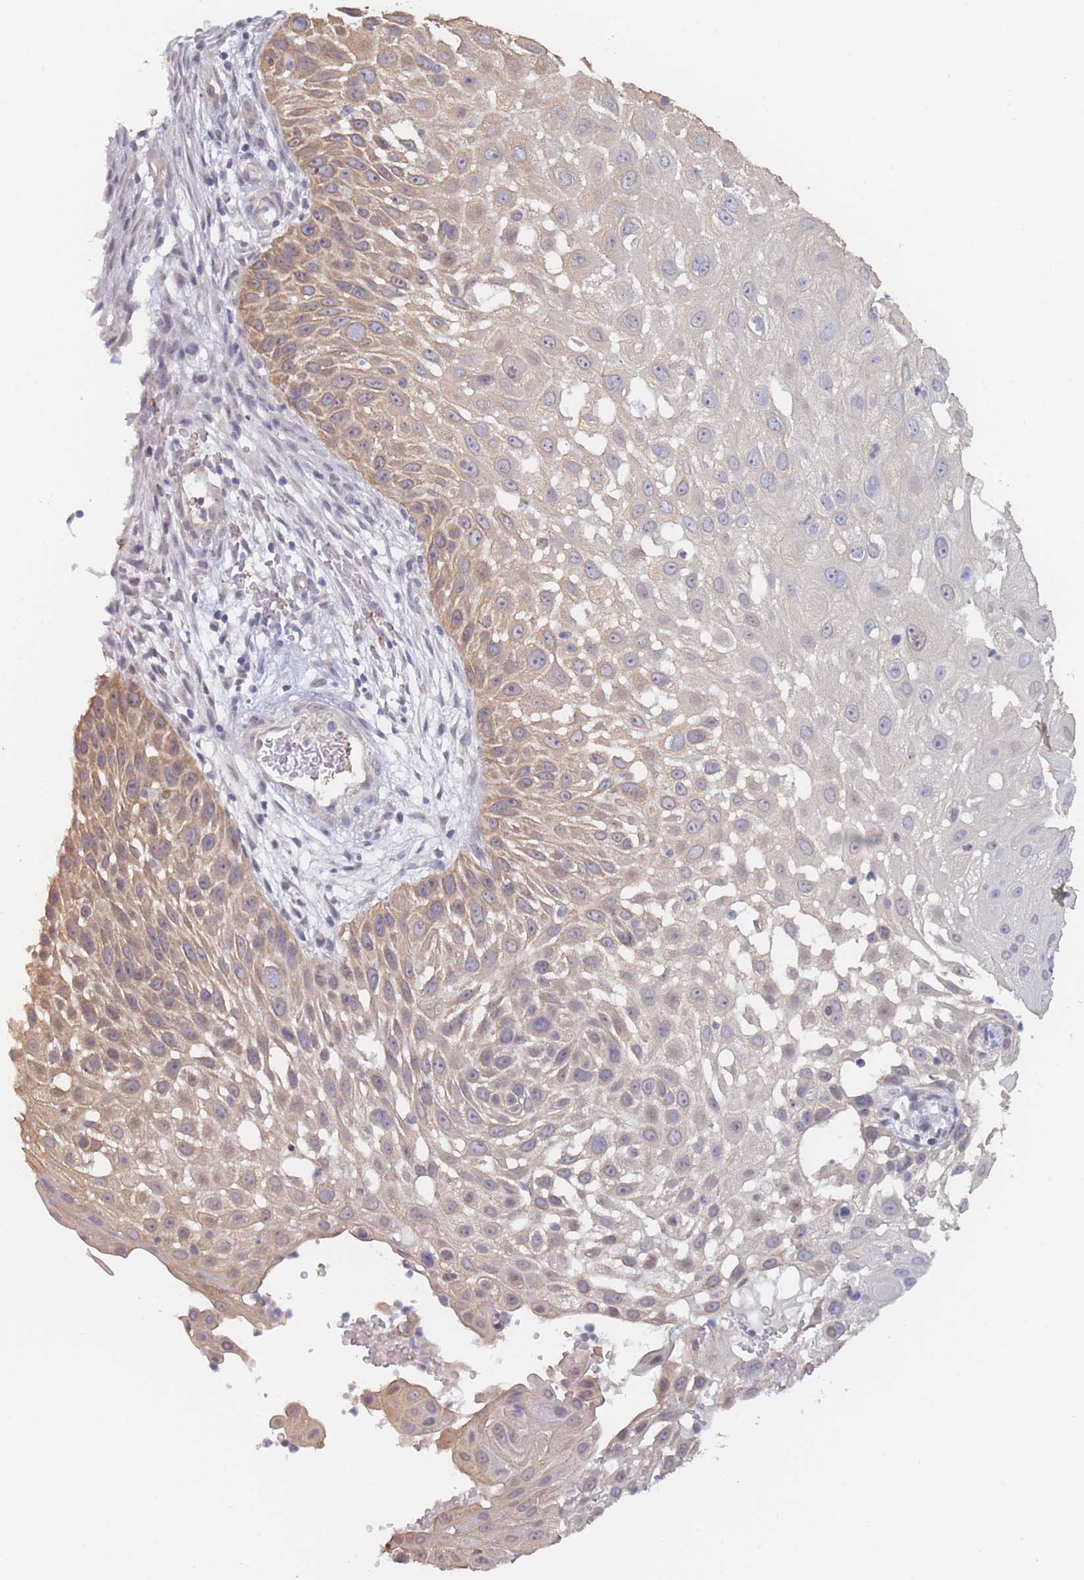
{"staining": {"intensity": "moderate", "quantity": "25%-75%", "location": "cytoplasmic/membranous"}, "tissue": "skin cancer", "cell_type": "Tumor cells", "image_type": "cancer", "snomed": [{"axis": "morphology", "description": "Squamous cell carcinoma, NOS"}, {"axis": "topography", "description": "Skin"}], "caption": "A brown stain shows moderate cytoplasmic/membranous expression of a protein in human squamous cell carcinoma (skin) tumor cells.", "gene": "FAM227B", "patient": {"sex": "female", "age": 44}}